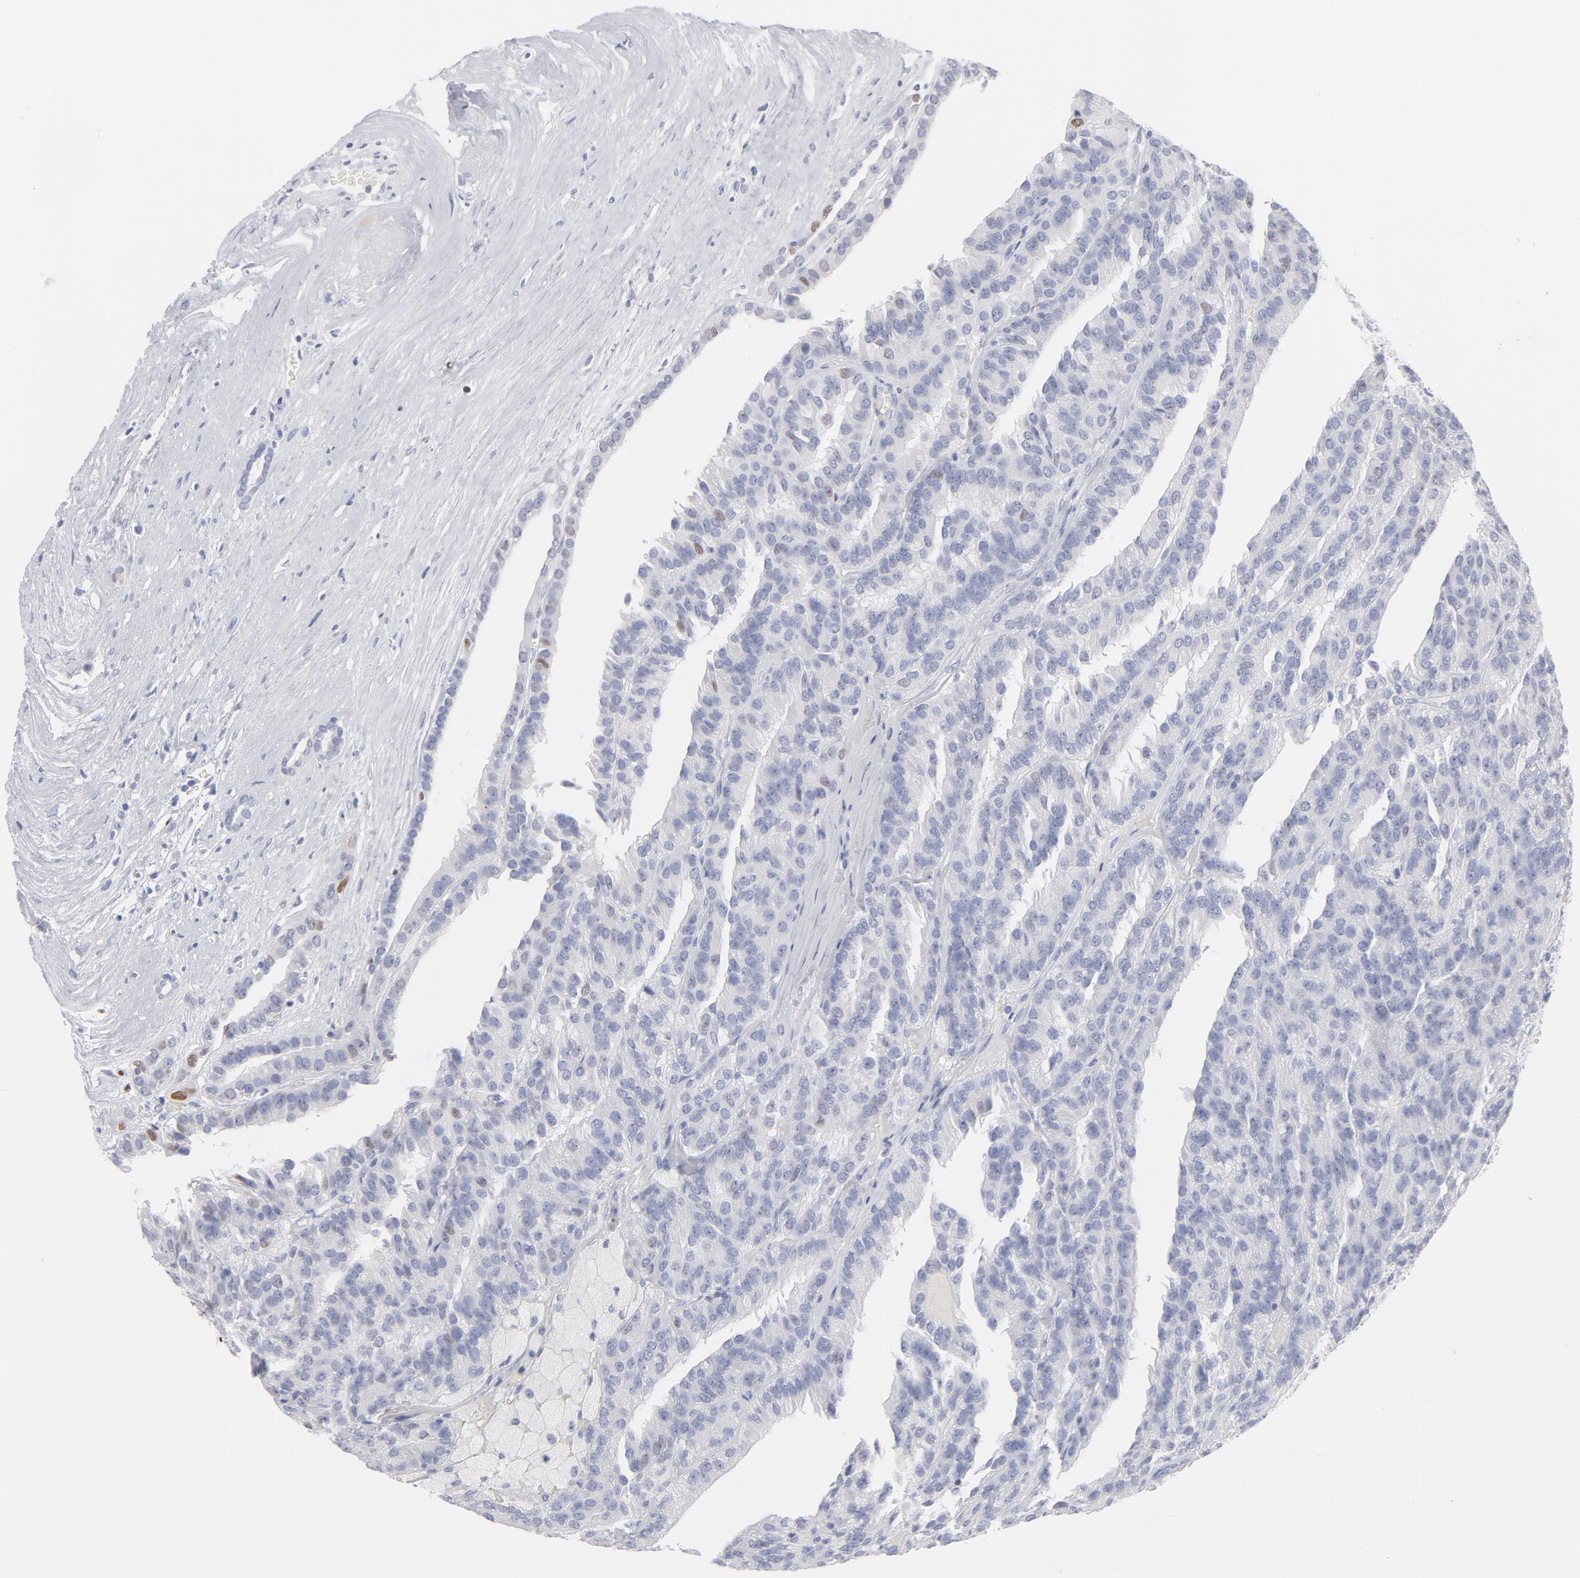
{"staining": {"intensity": "negative", "quantity": "none", "location": "none"}, "tissue": "renal cancer", "cell_type": "Tumor cells", "image_type": "cancer", "snomed": [{"axis": "morphology", "description": "Adenocarcinoma, NOS"}, {"axis": "topography", "description": "Kidney"}], "caption": "Photomicrograph shows no protein staining in tumor cells of adenocarcinoma (renal) tissue.", "gene": "MCM7", "patient": {"sex": "male", "age": 46}}